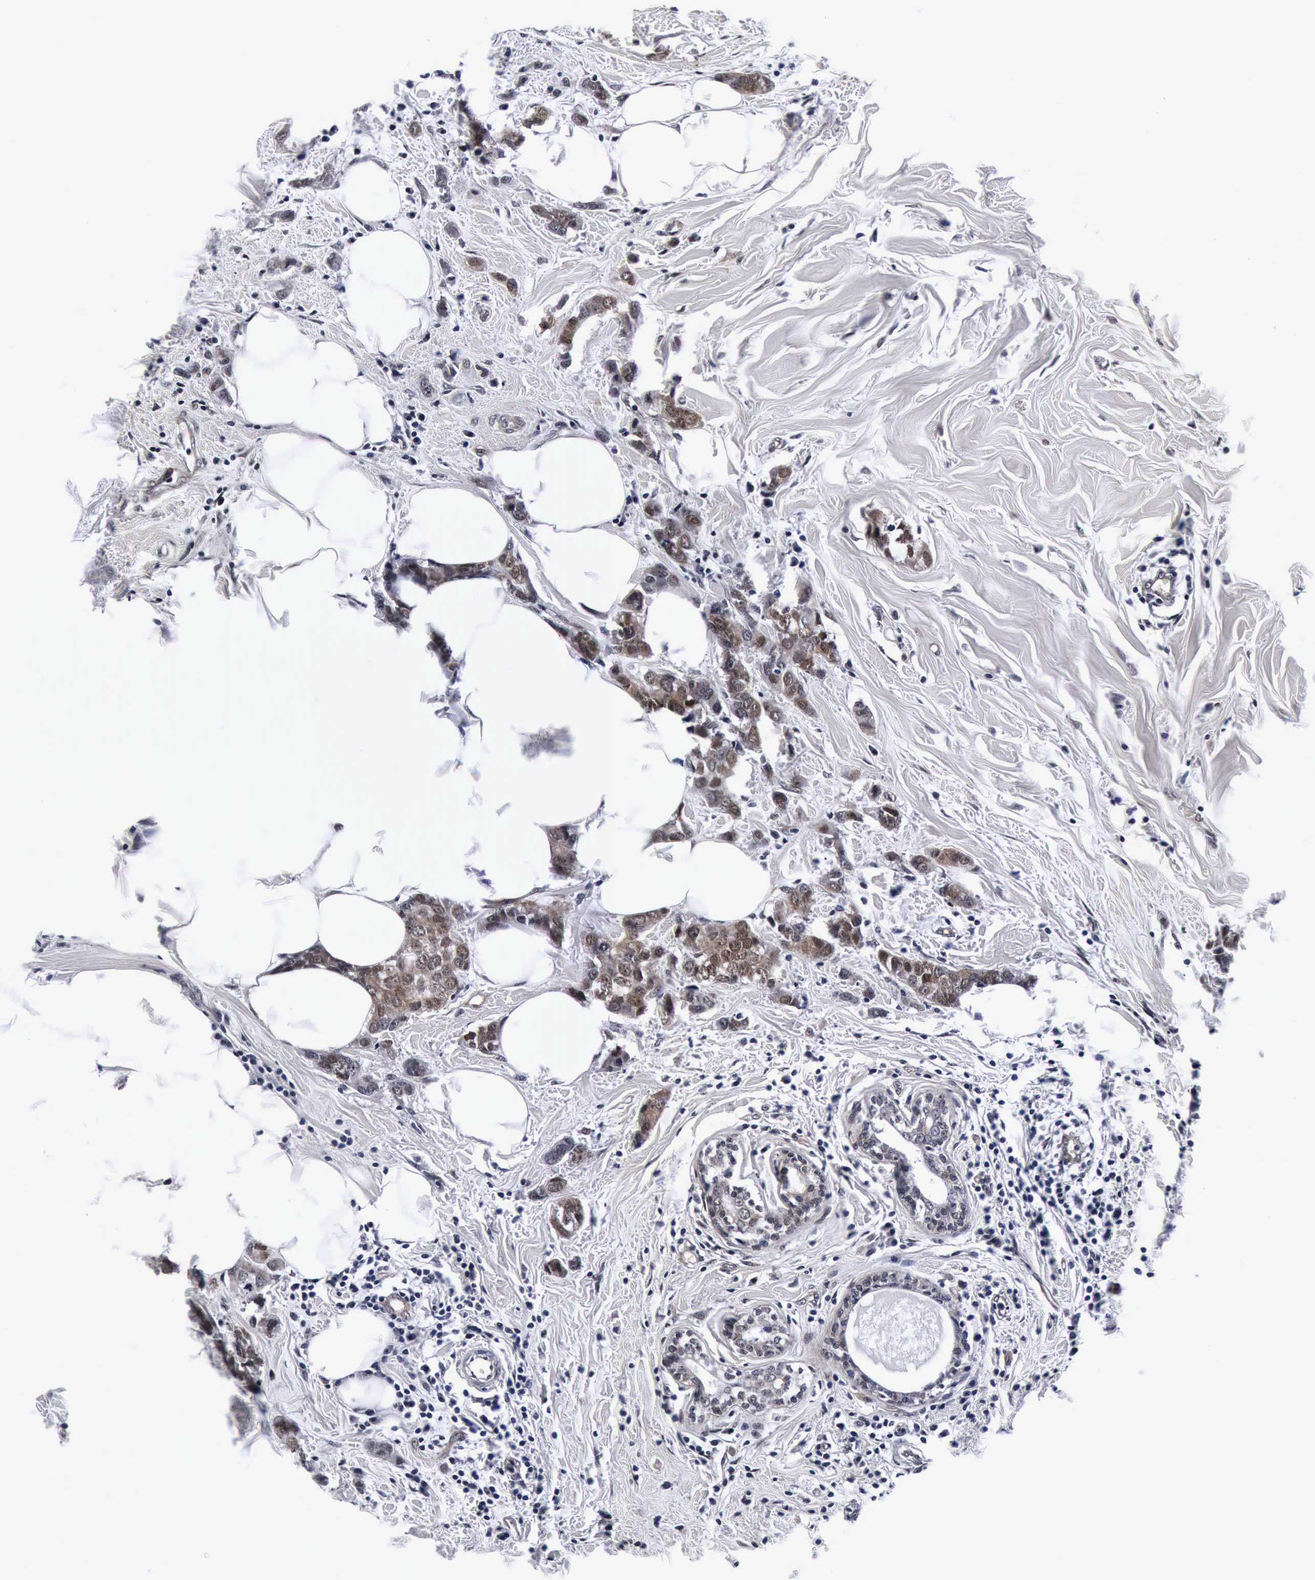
{"staining": {"intensity": "moderate", "quantity": ">75%", "location": "cytoplasmic/membranous,nuclear"}, "tissue": "breast cancer", "cell_type": "Tumor cells", "image_type": "cancer", "snomed": [{"axis": "morphology", "description": "Normal tissue, NOS"}, {"axis": "morphology", "description": "Duct carcinoma"}, {"axis": "topography", "description": "Breast"}], "caption": "Immunohistochemical staining of breast cancer reveals medium levels of moderate cytoplasmic/membranous and nuclear protein expression in about >75% of tumor cells.", "gene": "UBC", "patient": {"sex": "female", "age": 50}}